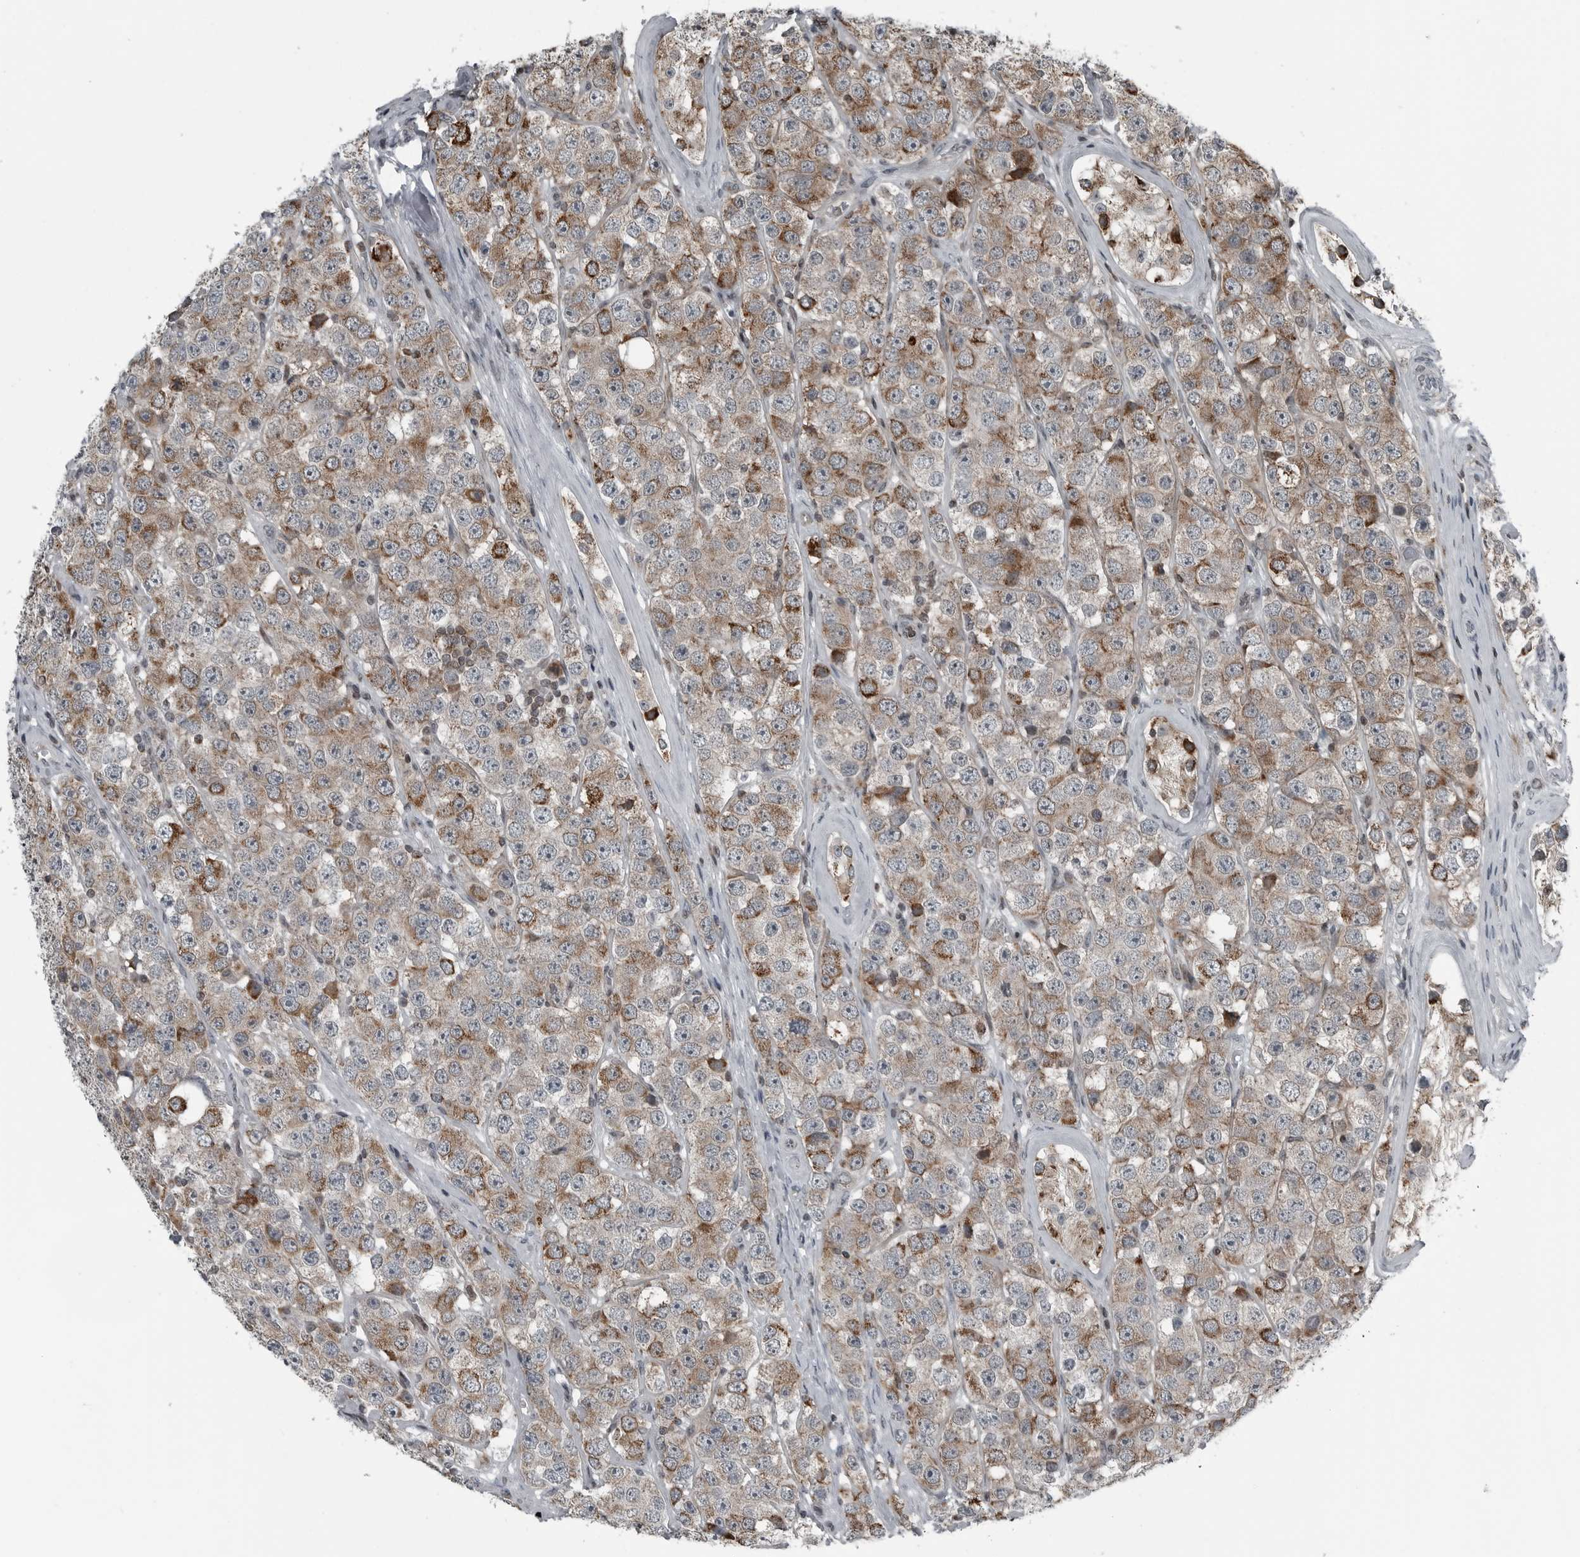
{"staining": {"intensity": "moderate", "quantity": ">75%", "location": "cytoplasmic/membranous"}, "tissue": "testis cancer", "cell_type": "Tumor cells", "image_type": "cancer", "snomed": [{"axis": "morphology", "description": "Seminoma, NOS"}, {"axis": "topography", "description": "Testis"}], "caption": "This image demonstrates immunohistochemistry staining of human testis cancer, with medium moderate cytoplasmic/membranous positivity in approximately >75% of tumor cells.", "gene": "GAK", "patient": {"sex": "male", "age": 28}}